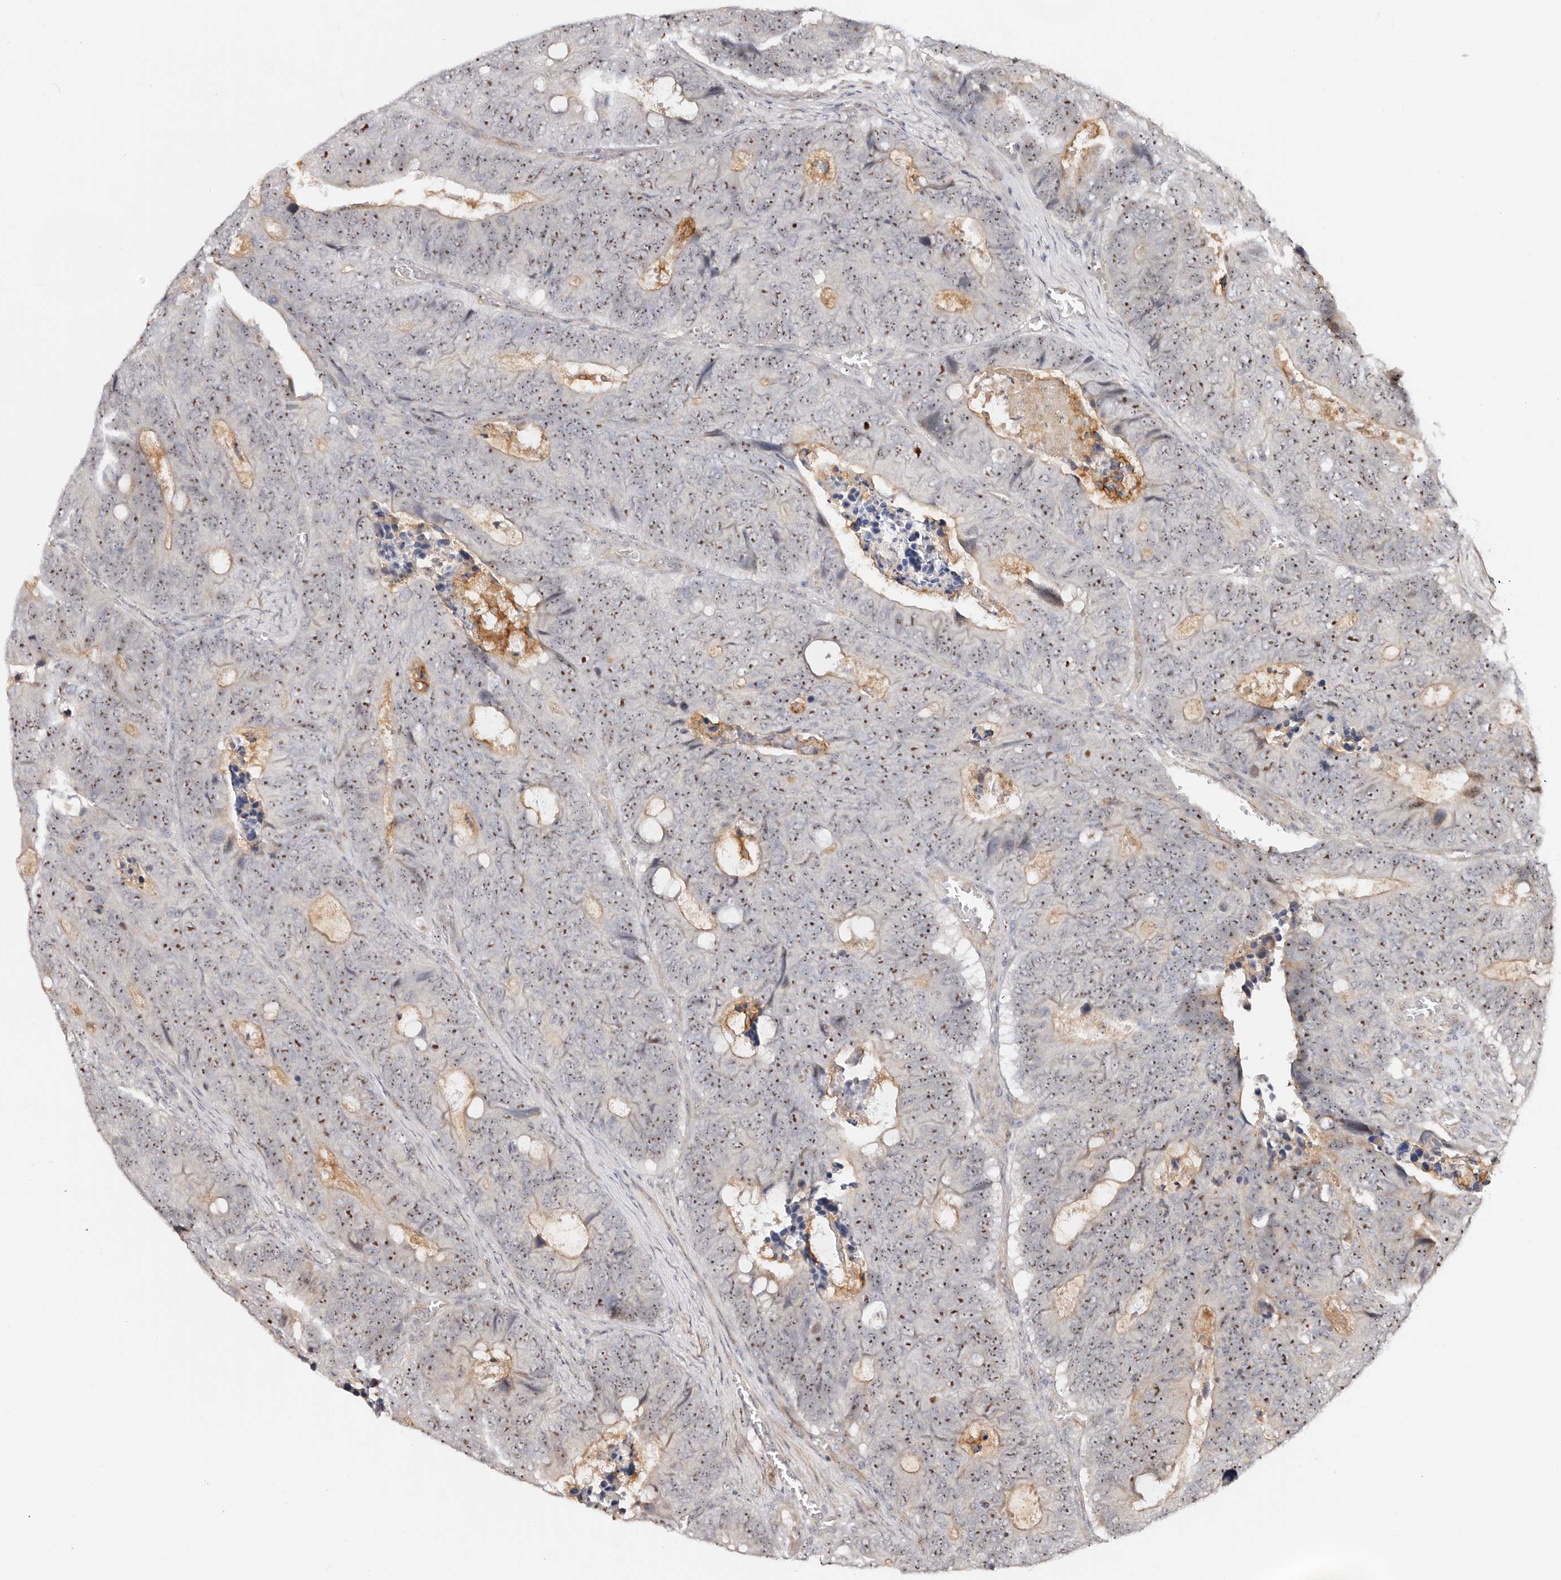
{"staining": {"intensity": "strong", "quantity": ">75%", "location": "nuclear"}, "tissue": "colorectal cancer", "cell_type": "Tumor cells", "image_type": "cancer", "snomed": [{"axis": "morphology", "description": "Adenocarcinoma, NOS"}, {"axis": "topography", "description": "Colon"}], "caption": "Brown immunohistochemical staining in colorectal cancer (adenocarcinoma) displays strong nuclear expression in approximately >75% of tumor cells.", "gene": "ODF2L", "patient": {"sex": "male", "age": 87}}